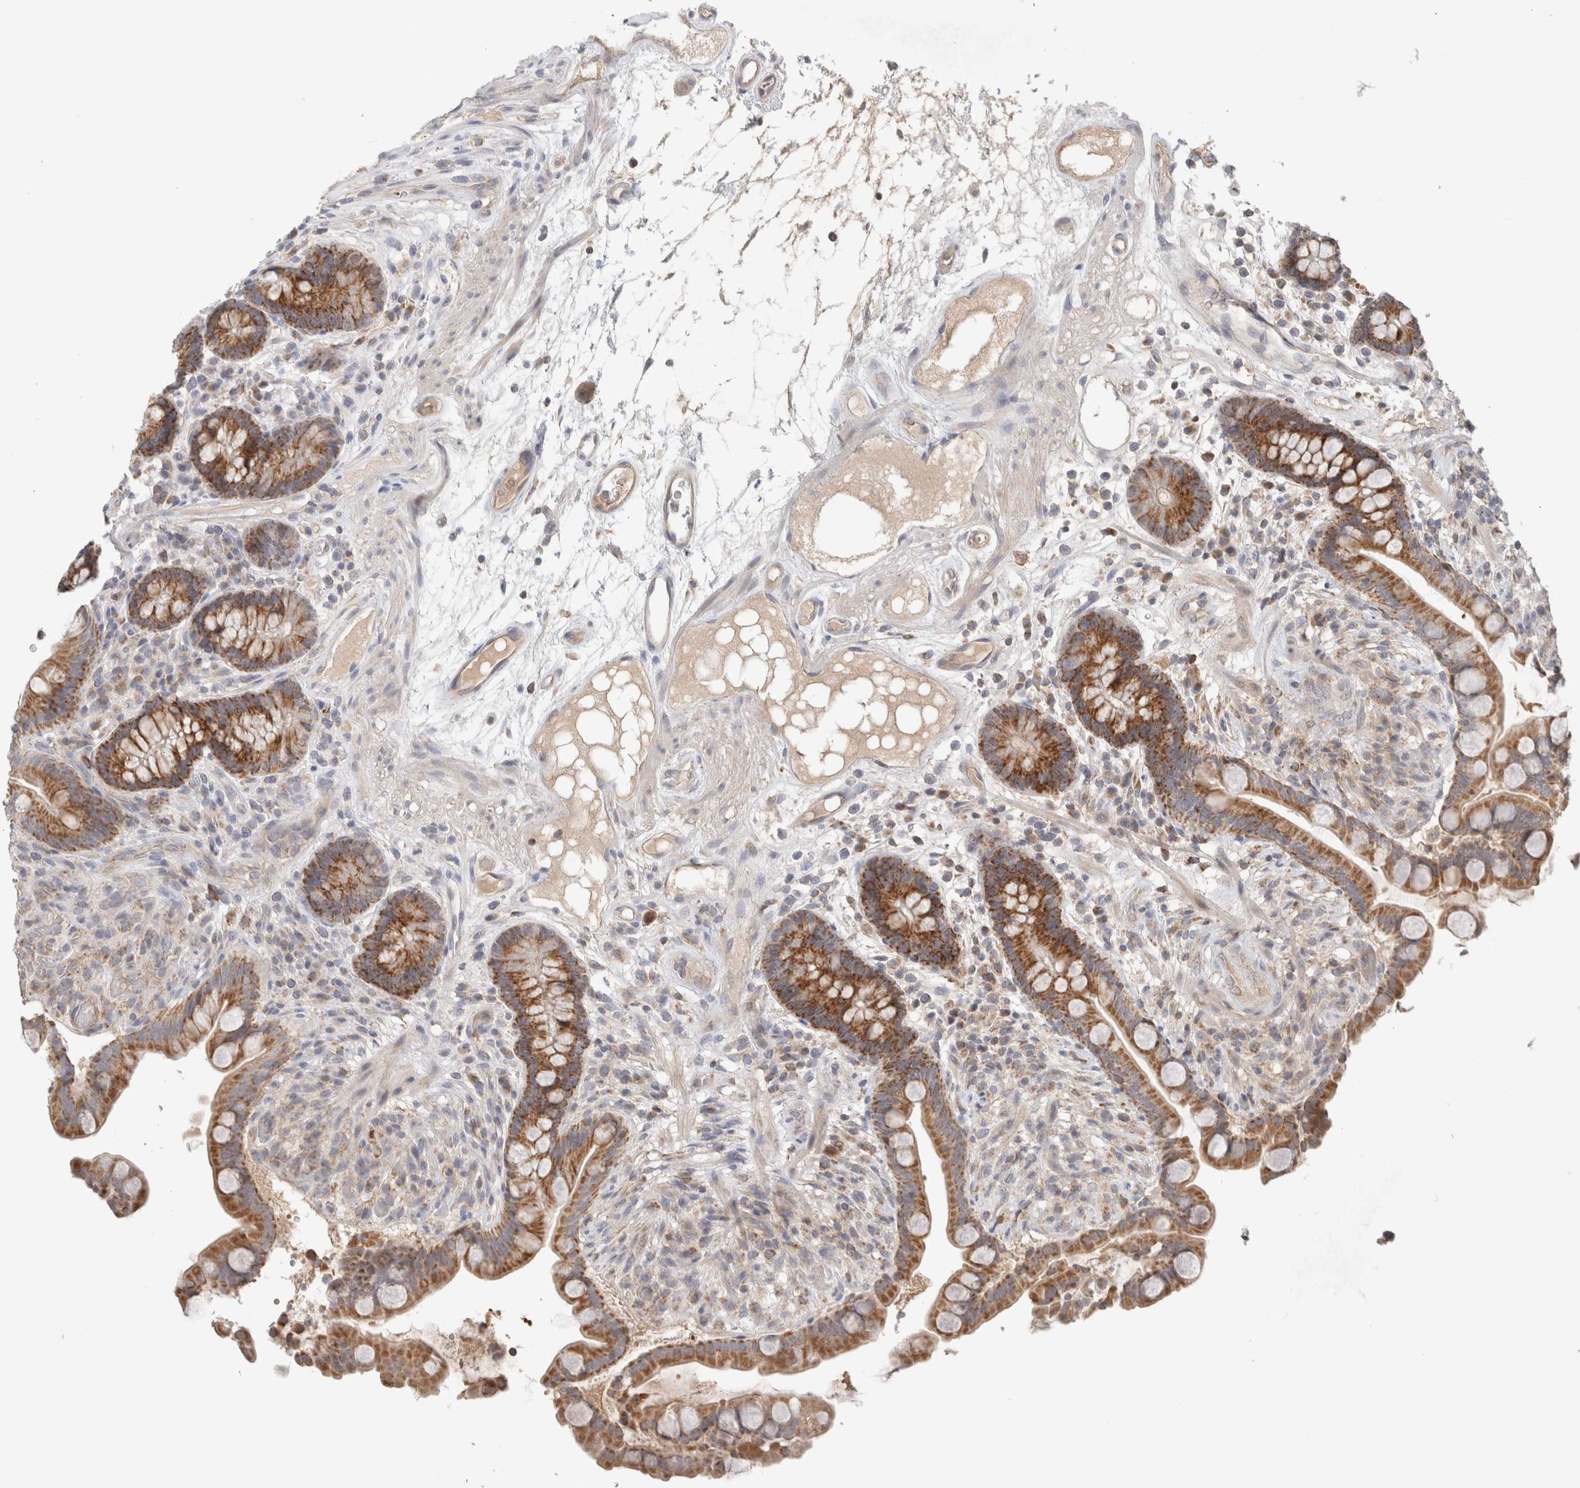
{"staining": {"intensity": "moderate", "quantity": "25%-75%", "location": "none"}, "tissue": "colon", "cell_type": "Endothelial cells", "image_type": "normal", "snomed": [{"axis": "morphology", "description": "Normal tissue, NOS"}, {"axis": "topography", "description": "Colon"}], "caption": "Colon was stained to show a protein in brown. There is medium levels of moderate None expression in approximately 25%-75% of endothelial cells.", "gene": "MRM3", "patient": {"sex": "male", "age": 73}}